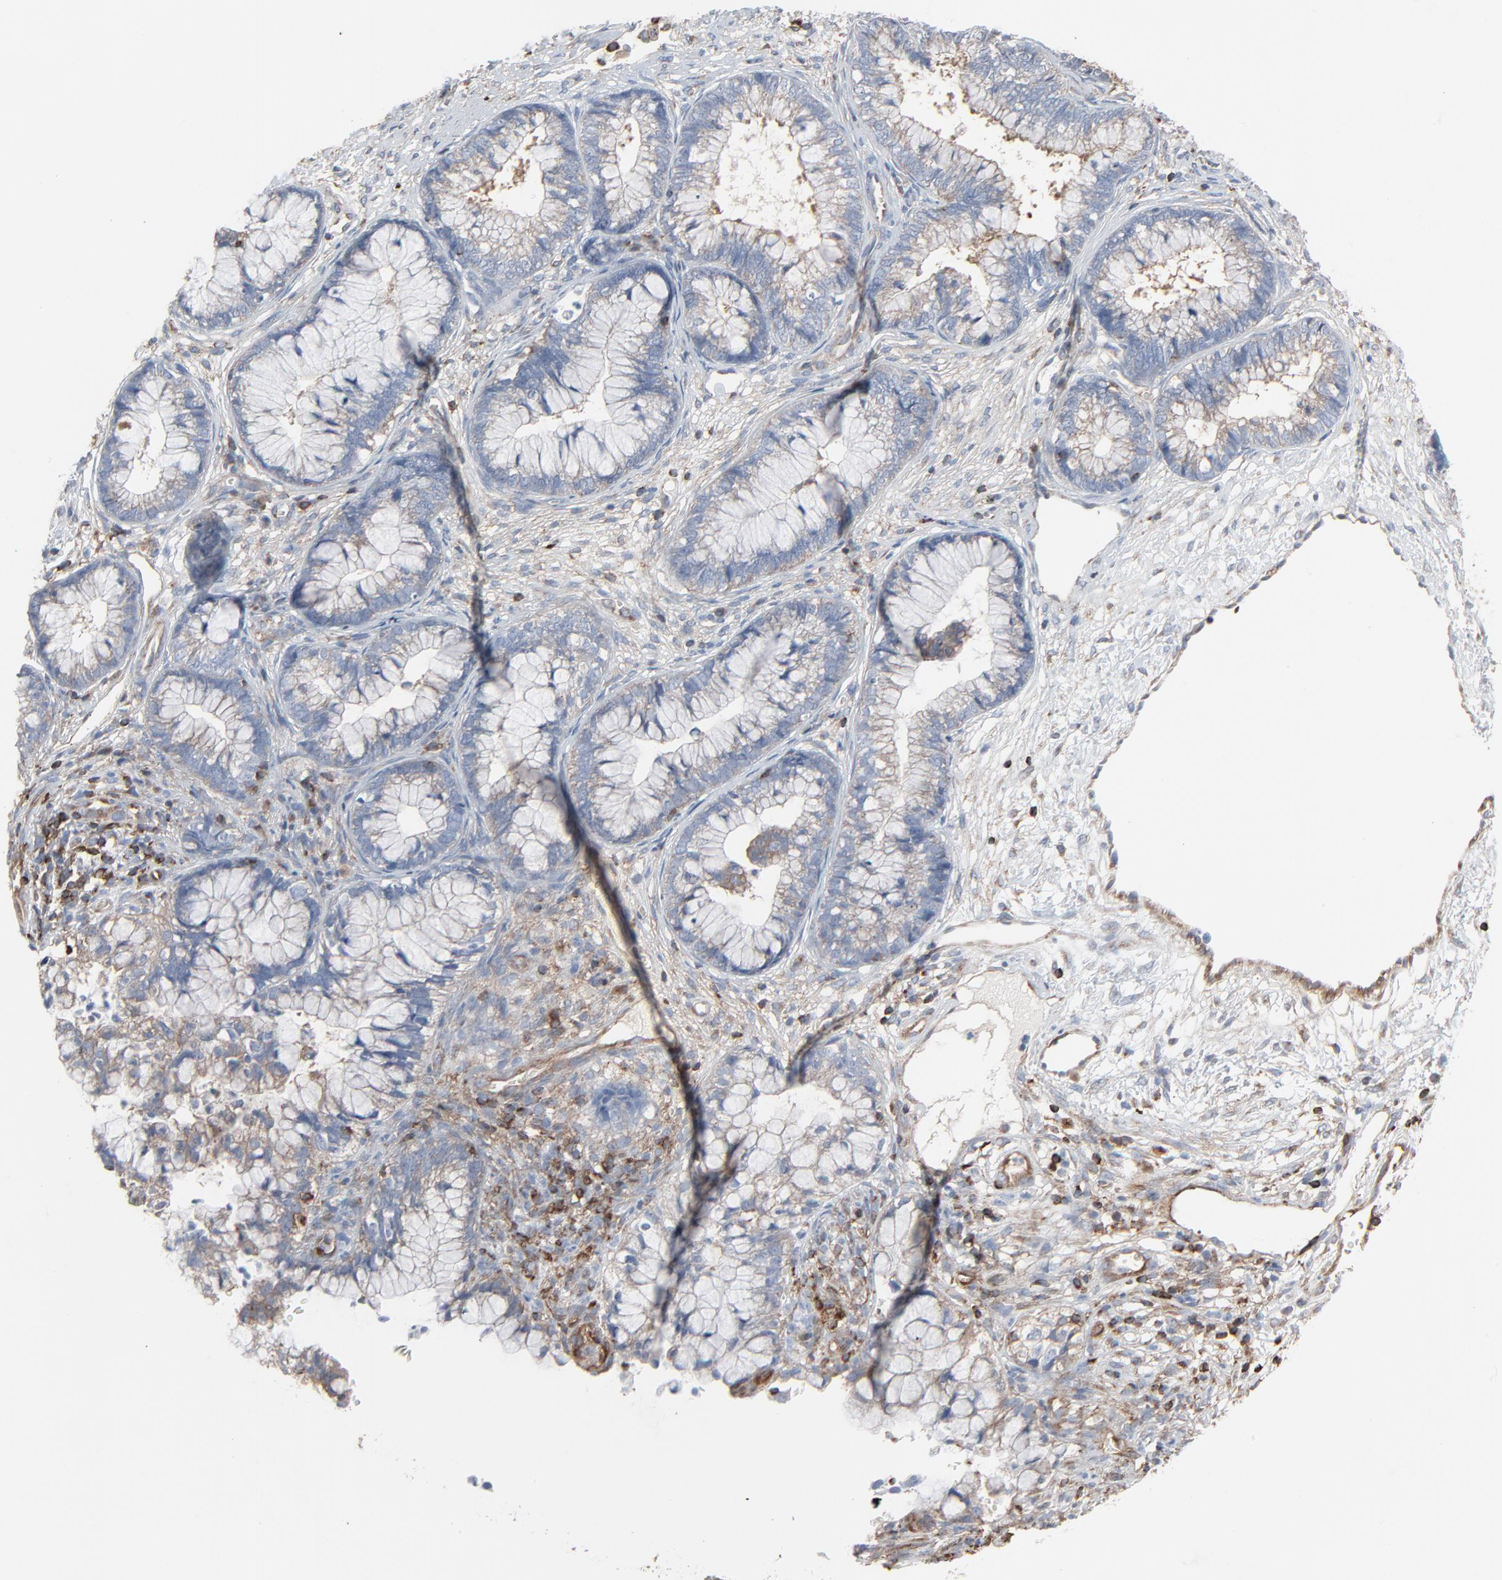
{"staining": {"intensity": "moderate", "quantity": "<25%", "location": "cytoplasmic/membranous"}, "tissue": "cervical cancer", "cell_type": "Tumor cells", "image_type": "cancer", "snomed": [{"axis": "morphology", "description": "Adenocarcinoma, NOS"}, {"axis": "topography", "description": "Cervix"}], "caption": "Moderate cytoplasmic/membranous staining is appreciated in approximately <25% of tumor cells in cervical cancer.", "gene": "OPTN", "patient": {"sex": "female", "age": 44}}